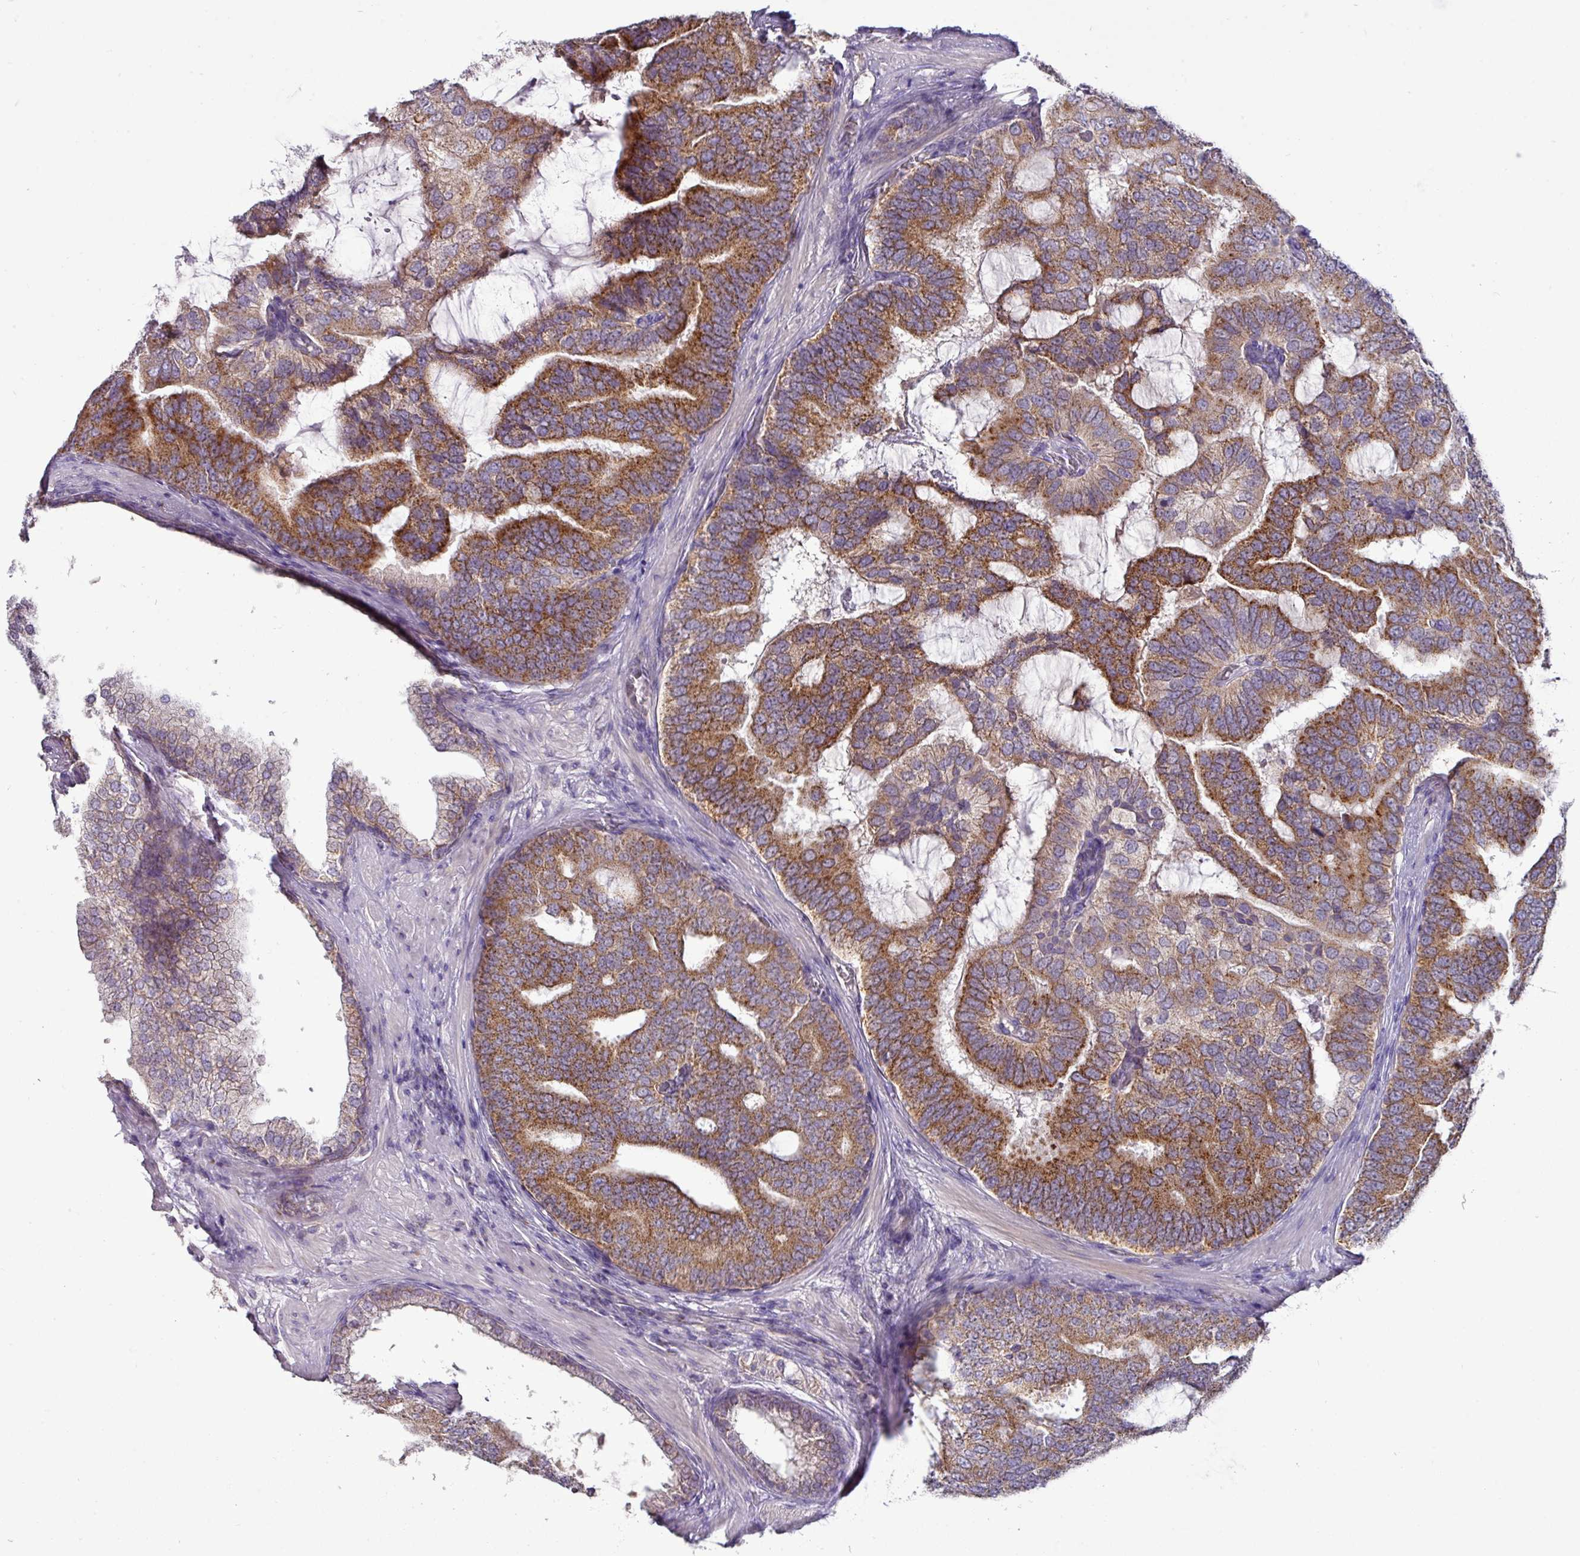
{"staining": {"intensity": "moderate", "quantity": ">75%", "location": "cytoplasmic/membranous"}, "tissue": "prostate cancer", "cell_type": "Tumor cells", "image_type": "cancer", "snomed": [{"axis": "morphology", "description": "Adenocarcinoma, High grade"}, {"axis": "topography", "description": "Prostate"}], "caption": "Prostate cancer (adenocarcinoma (high-grade)) stained with IHC shows moderate cytoplasmic/membranous staining in approximately >75% of tumor cells.", "gene": "TRAPPC1", "patient": {"sex": "male", "age": 55}}